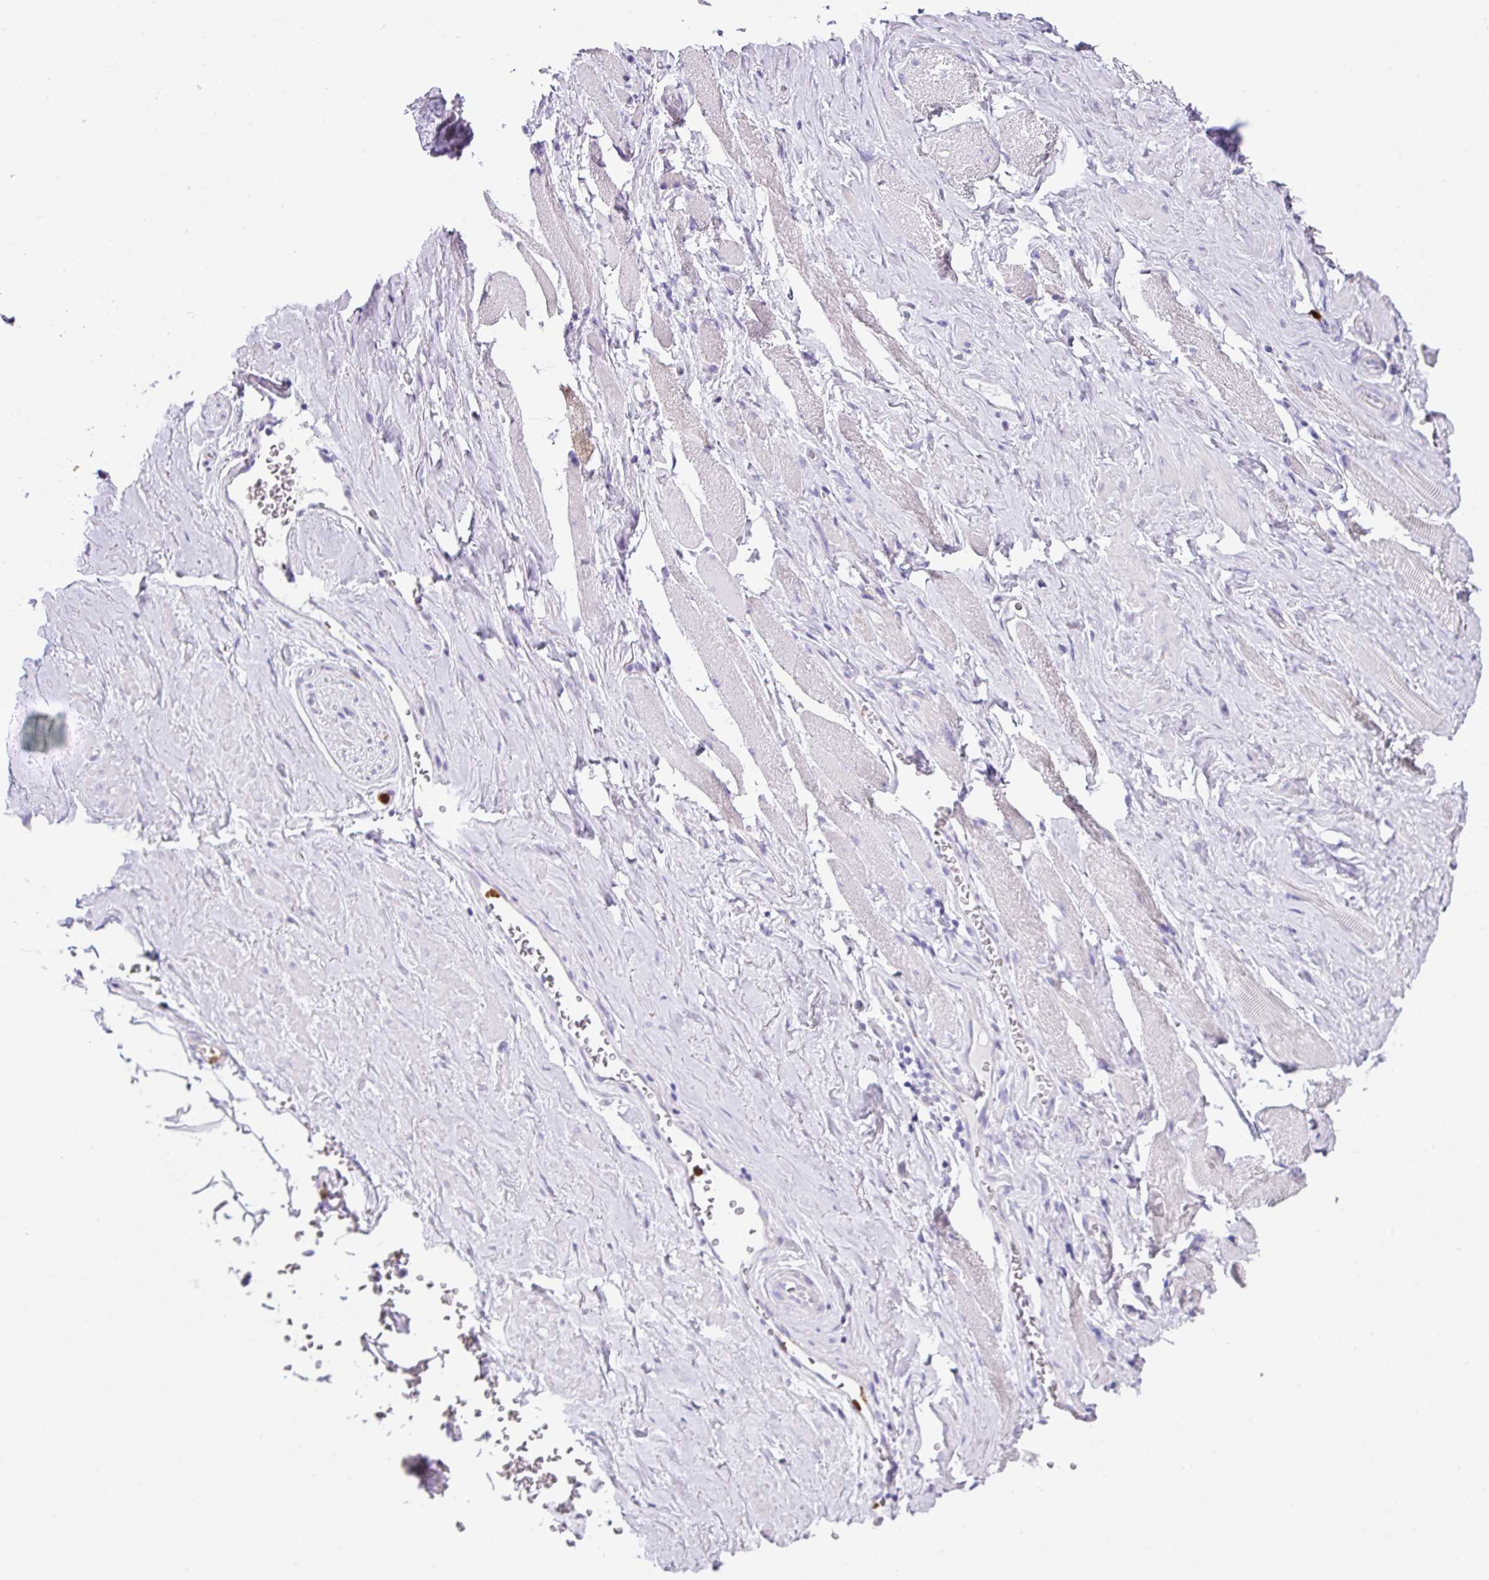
{"staining": {"intensity": "negative", "quantity": "none", "location": "none"}, "tissue": "adipose tissue", "cell_type": "Adipocytes", "image_type": "normal", "snomed": [{"axis": "morphology", "description": "Normal tissue, NOS"}, {"axis": "topography", "description": "Prostate"}, {"axis": "topography", "description": "Peripheral nerve tissue"}], "caption": "Adipose tissue stained for a protein using IHC reveals no staining adipocytes.", "gene": "SH2D3C", "patient": {"sex": "male", "age": 61}}